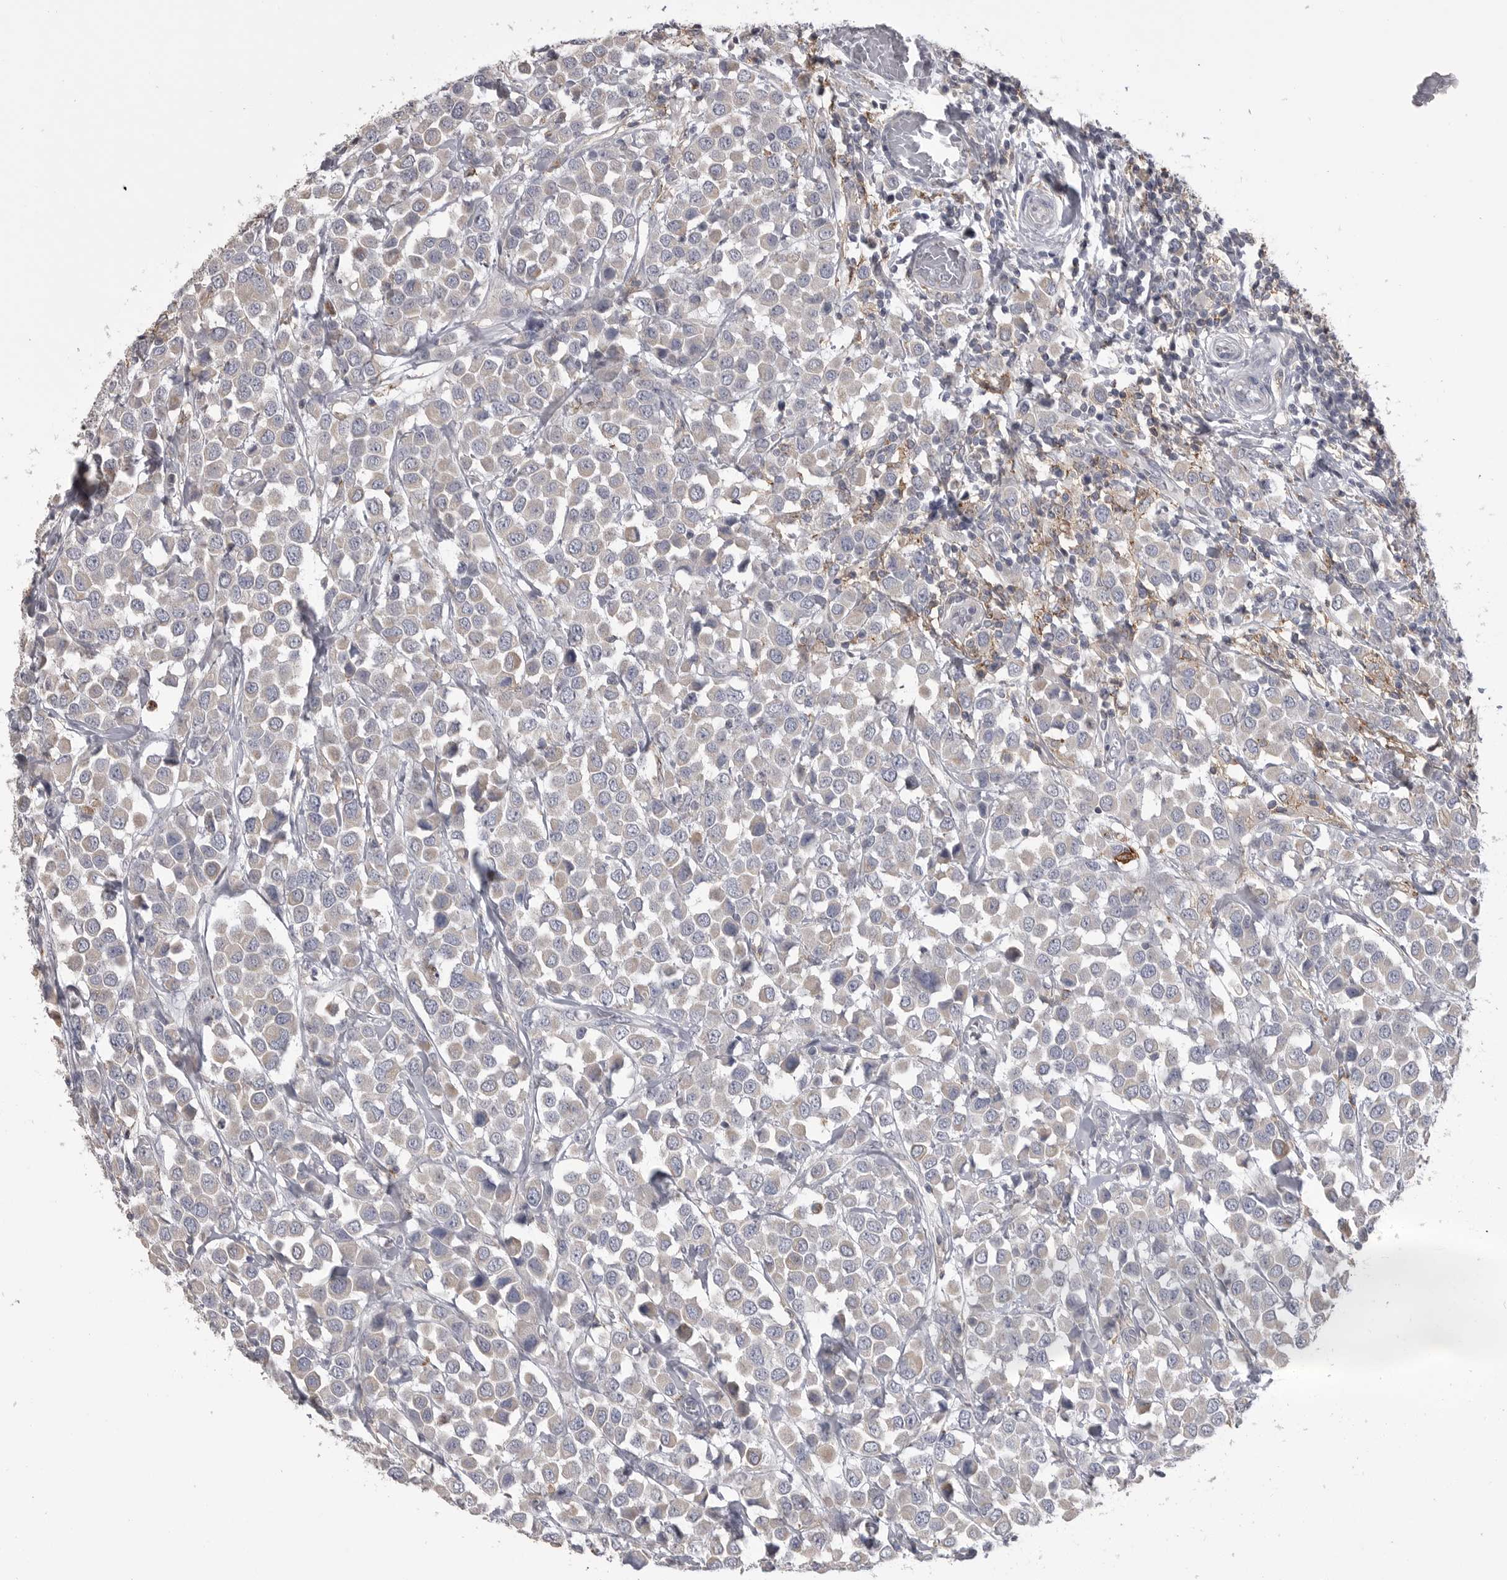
{"staining": {"intensity": "negative", "quantity": "none", "location": "none"}, "tissue": "breast cancer", "cell_type": "Tumor cells", "image_type": "cancer", "snomed": [{"axis": "morphology", "description": "Duct carcinoma"}, {"axis": "topography", "description": "Breast"}], "caption": "Tumor cells are negative for brown protein staining in breast cancer (invasive ductal carcinoma). Brightfield microscopy of IHC stained with DAB (3,3'-diaminobenzidine) (brown) and hematoxylin (blue), captured at high magnification.", "gene": "CMTM6", "patient": {"sex": "female", "age": 61}}